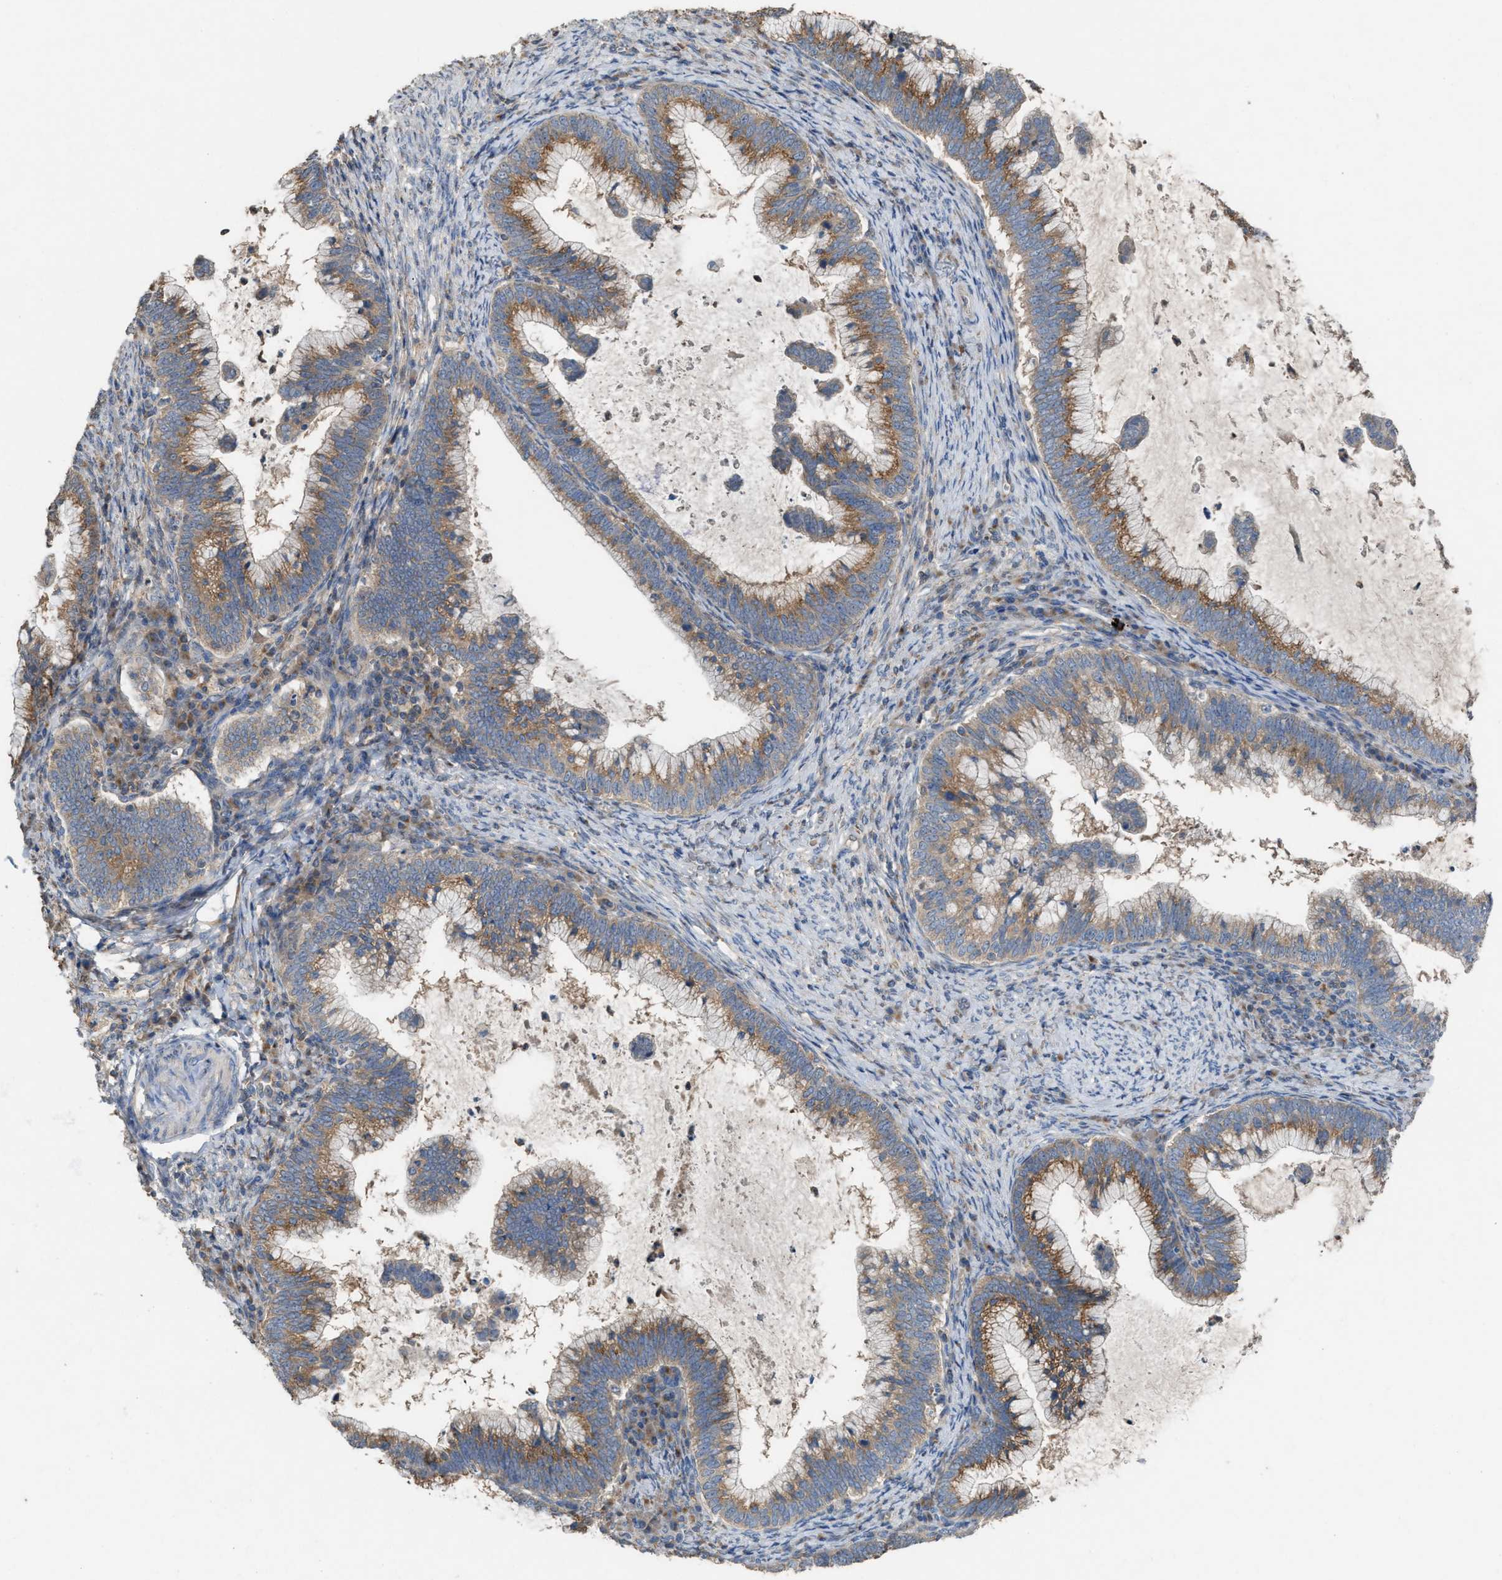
{"staining": {"intensity": "moderate", "quantity": ">75%", "location": "cytoplasmic/membranous"}, "tissue": "cervical cancer", "cell_type": "Tumor cells", "image_type": "cancer", "snomed": [{"axis": "morphology", "description": "Adenocarcinoma, NOS"}, {"axis": "topography", "description": "Cervix"}], "caption": "Approximately >75% of tumor cells in human cervical cancer (adenocarcinoma) demonstrate moderate cytoplasmic/membranous protein expression as visualized by brown immunohistochemical staining.", "gene": "TPK1", "patient": {"sex": "female", "age": 36}}